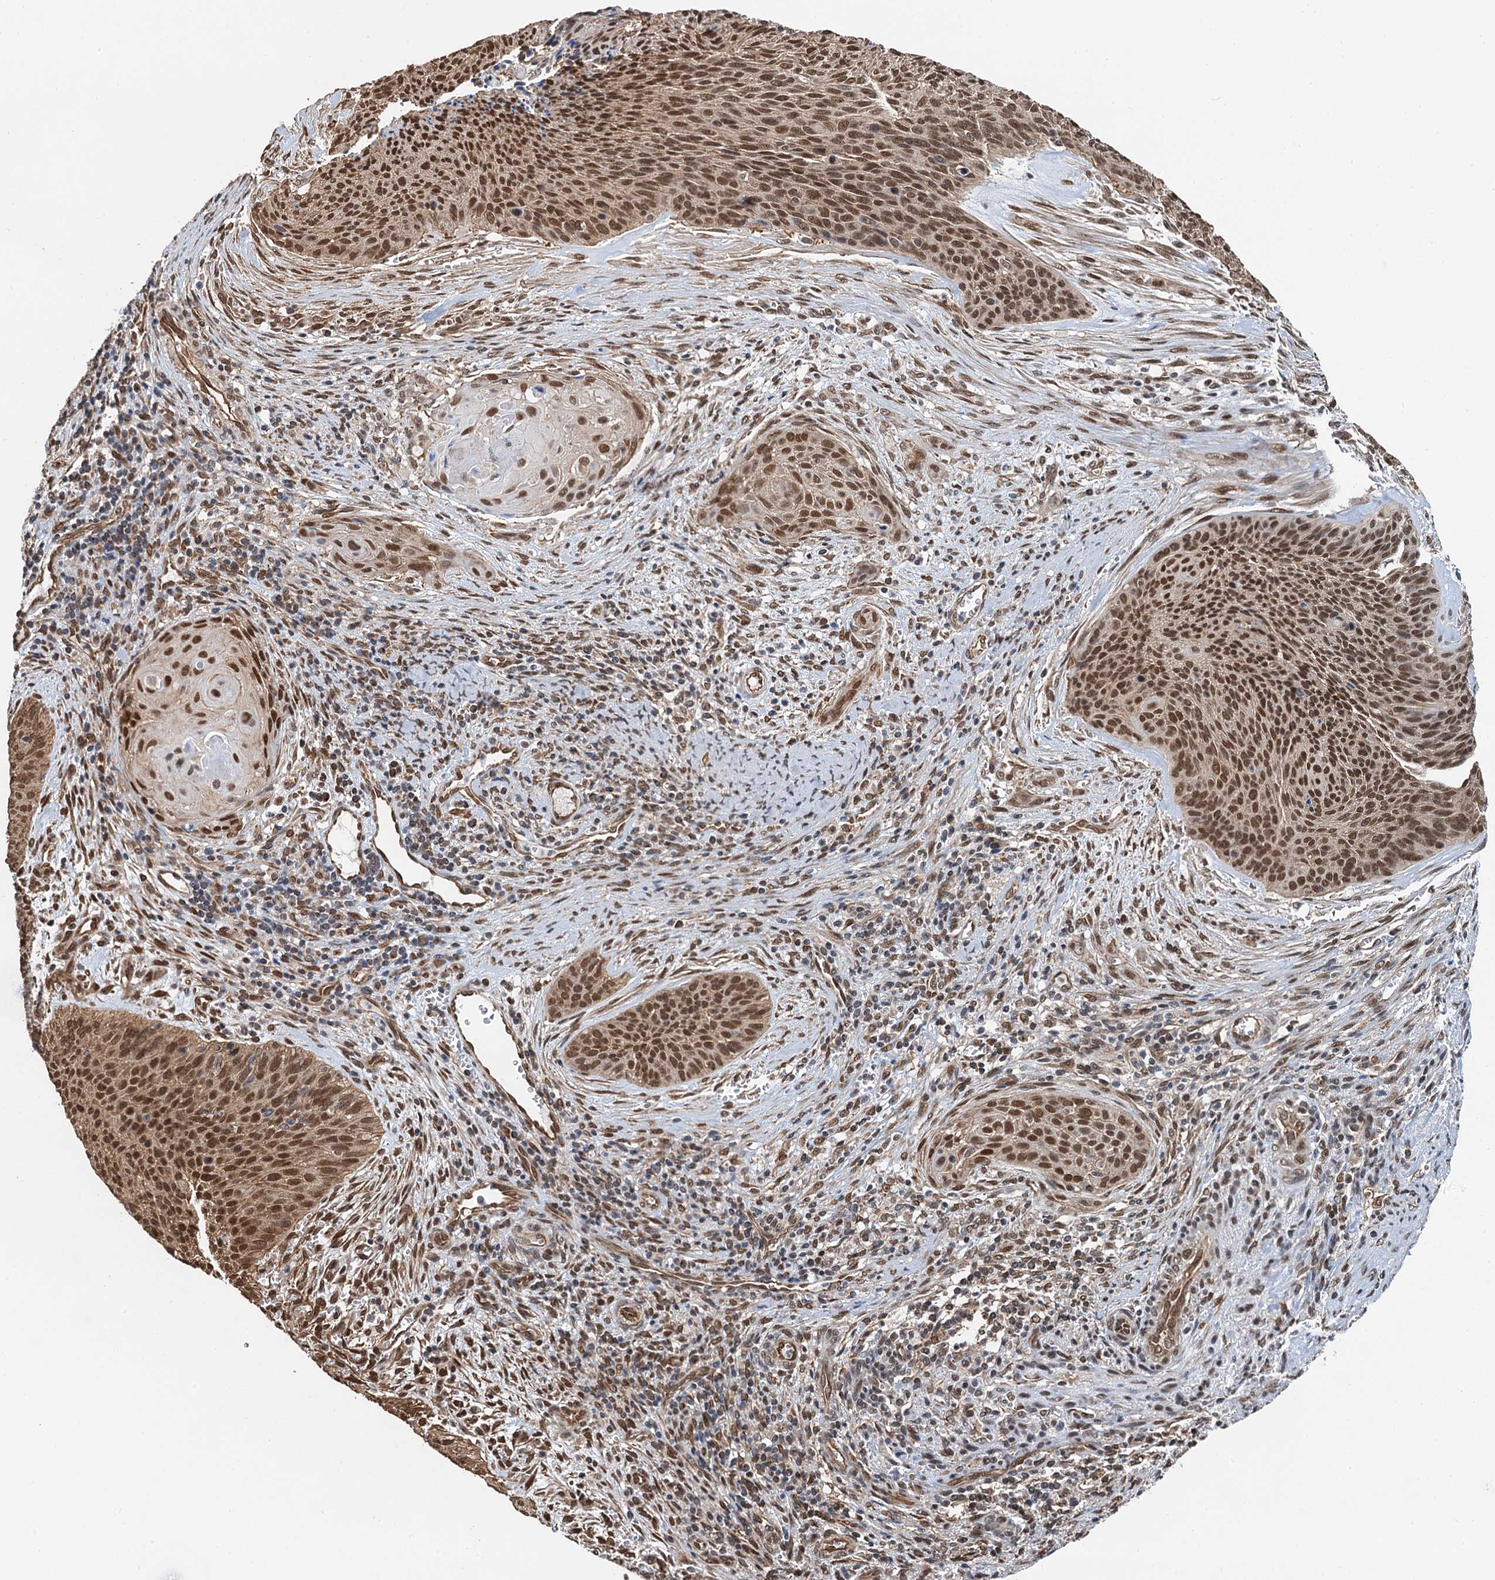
{"staining": {"intensity": "strong", "quantity": ">75%", "location": "nuclear"}, "tissue": "cervical cancer", "cell_type": "Tumor cells", "image_type": "cancer", "snomed": [{"axis": "morphology", "description": "Squamous cell carcinoma, NOS"}, {"axis": "topography", "description": "Cervix"}], "caption": "Immunohistochemical staining of human squamous cell carcinoma (cervical) reveals high levels of strong nuclear expression in approximately >75% of tumor cells.", "gene": "CFDP1", "patient": {"sex": "female", "age": 55}}